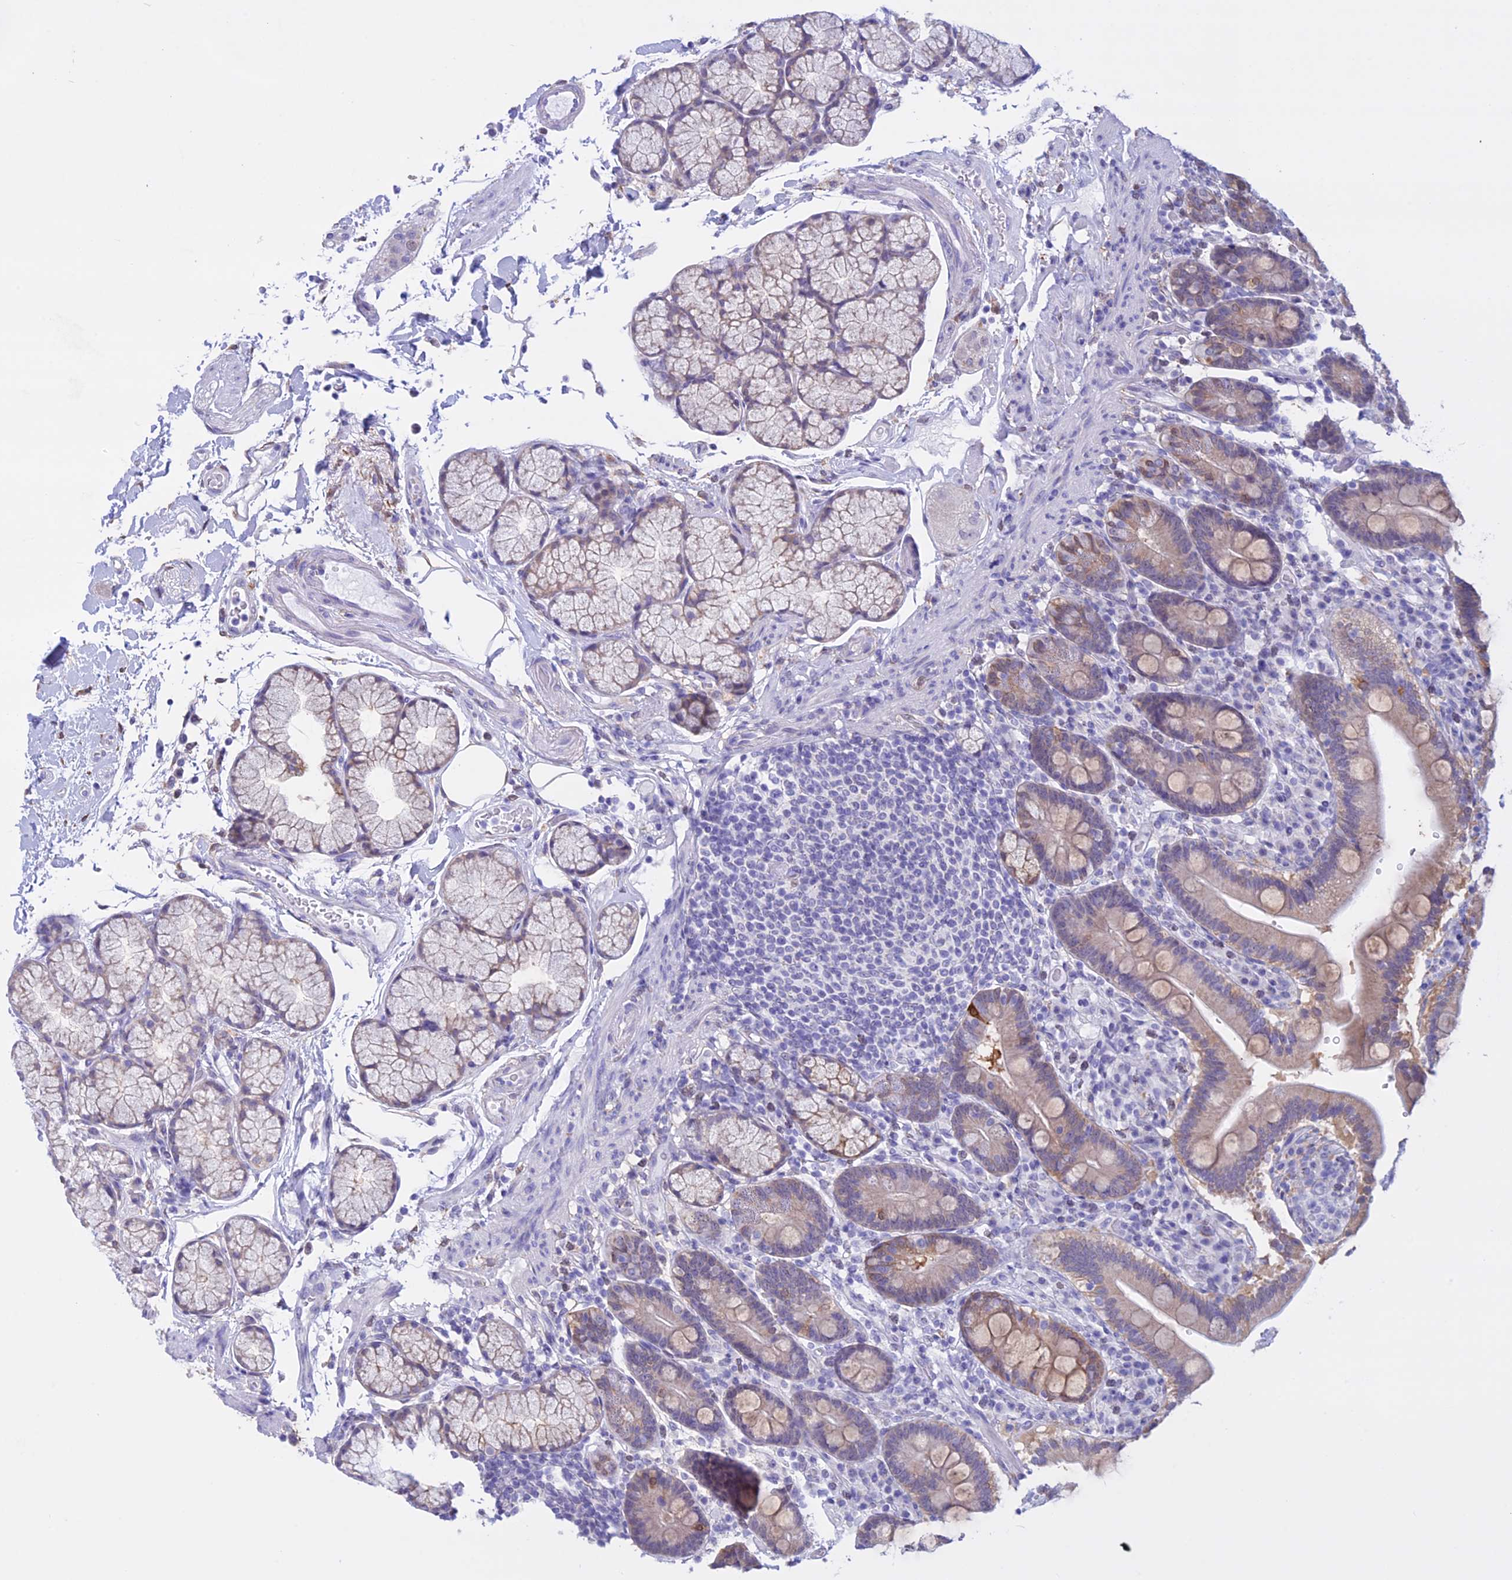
{"staining": {"intensity": "weak", "quantity": "25%-75%", "location": "cytoplasmic/membranous"}, "tissue": "duodenum", "cell_type": "Glandular cells", "image_type": "normal", "snomed": [{"axis": "morphology", "description": "Normal tissue, NOS"}, {"axis": "topography", "description": "Small intestine, NOS"}], "caption": "Protein expression analysis of benign human duodenum reveals weak cytoplasmic/membranous positivity in about 25%-75% of glandular cells. (IHC, brightfield microscopy, high magnification).", "gene": "LHFPL2", "patient": {"sex": "female", "age": 71}}